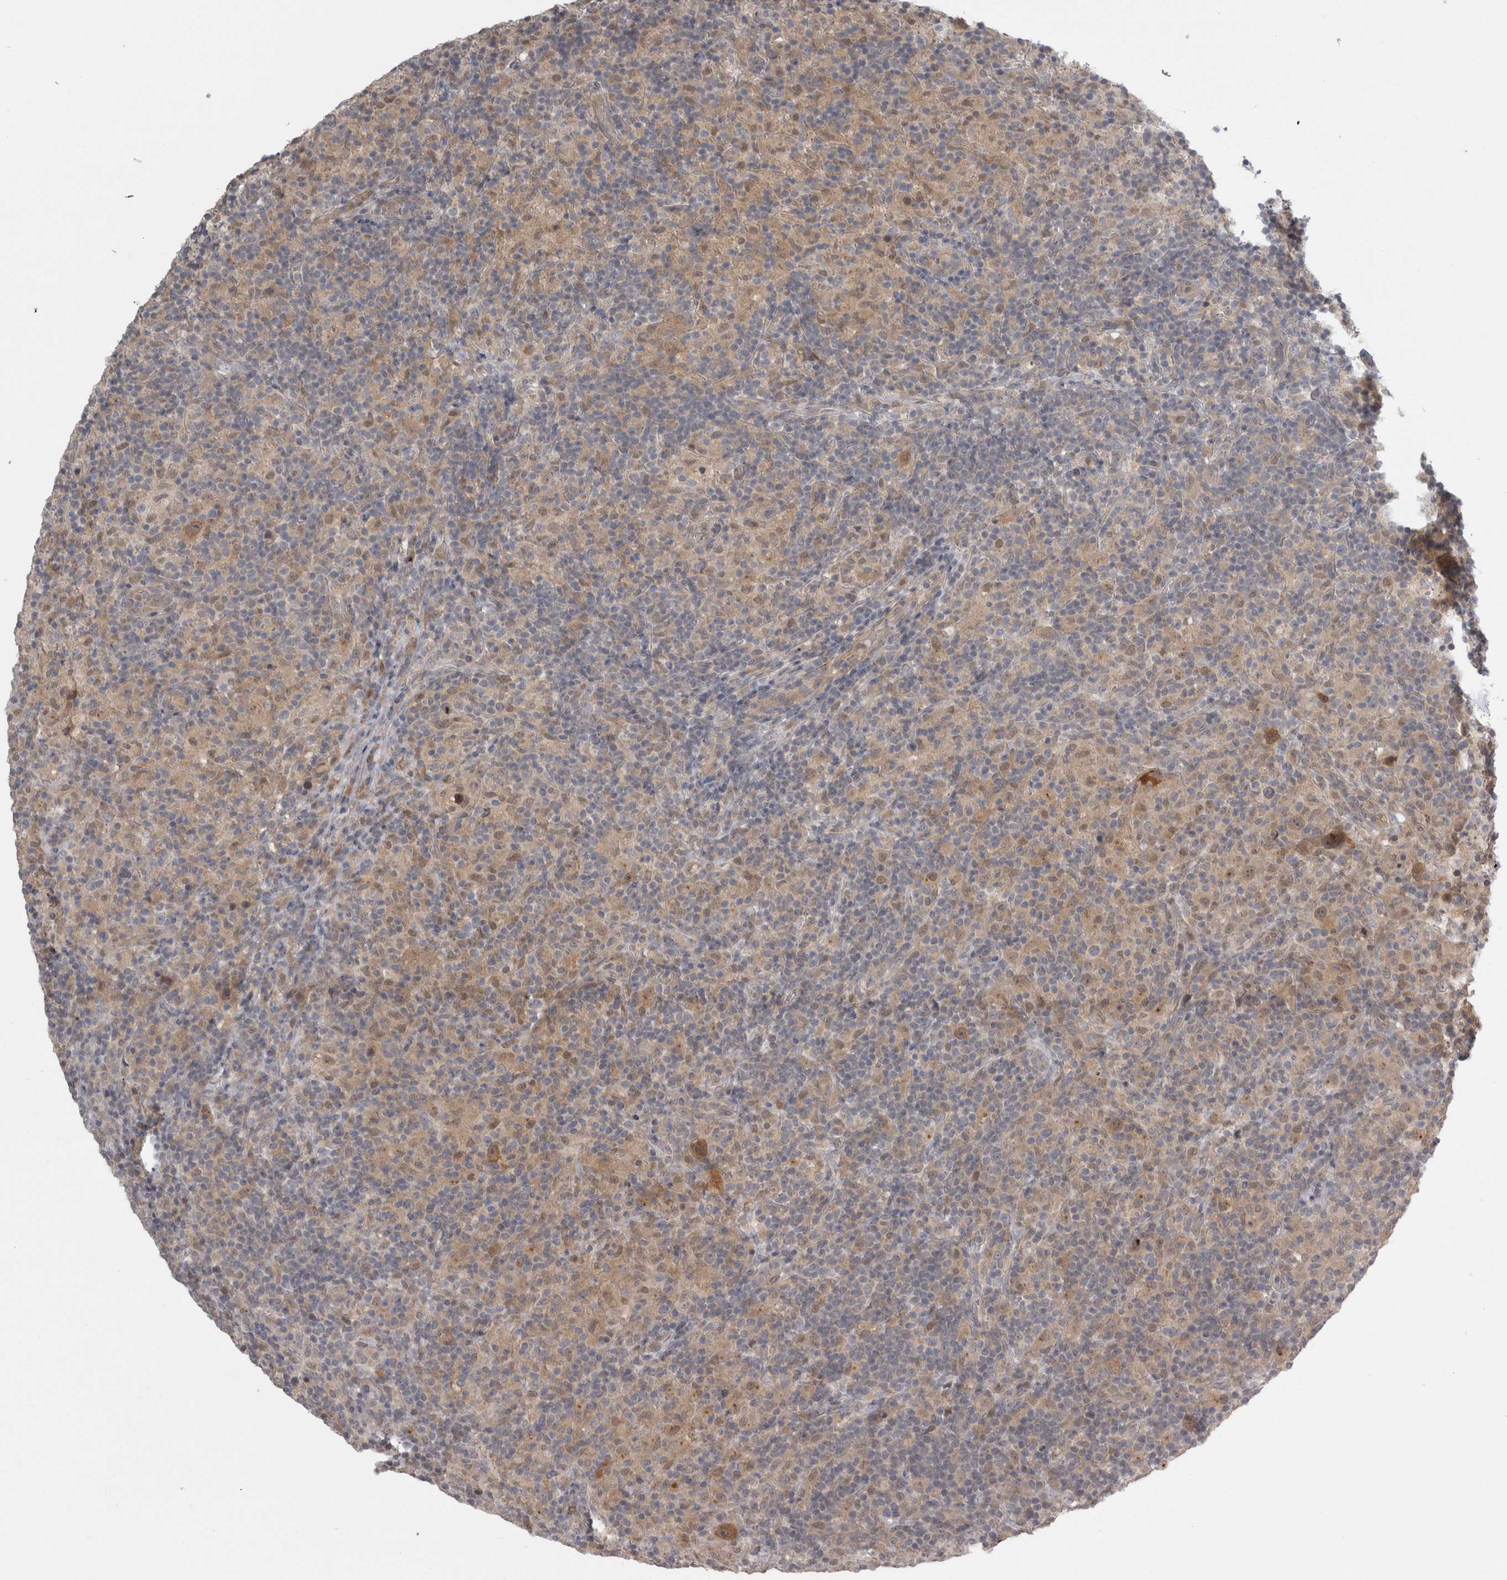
{"staining": {"intensity": "moderate", "quantity": ">75%", "location": "cytoplasmic/membranous"}, "tissue": "lymphoma", "cell_type": "Tumor cells", "image_type": "cancer", "snomed": [{"axis": "morphology", "description": "Hodgkin's disease, NOS"}, {"axis": "topography", "description": "Lymph node"}], "caption": "Protein expression analysis of lymphoma reveals moderate cytoplasmic/membranous positivity in approximately >75% of tumor cells.", "gene": "SLCO5A1", "patient": {"sex": "male", "age": 70}}